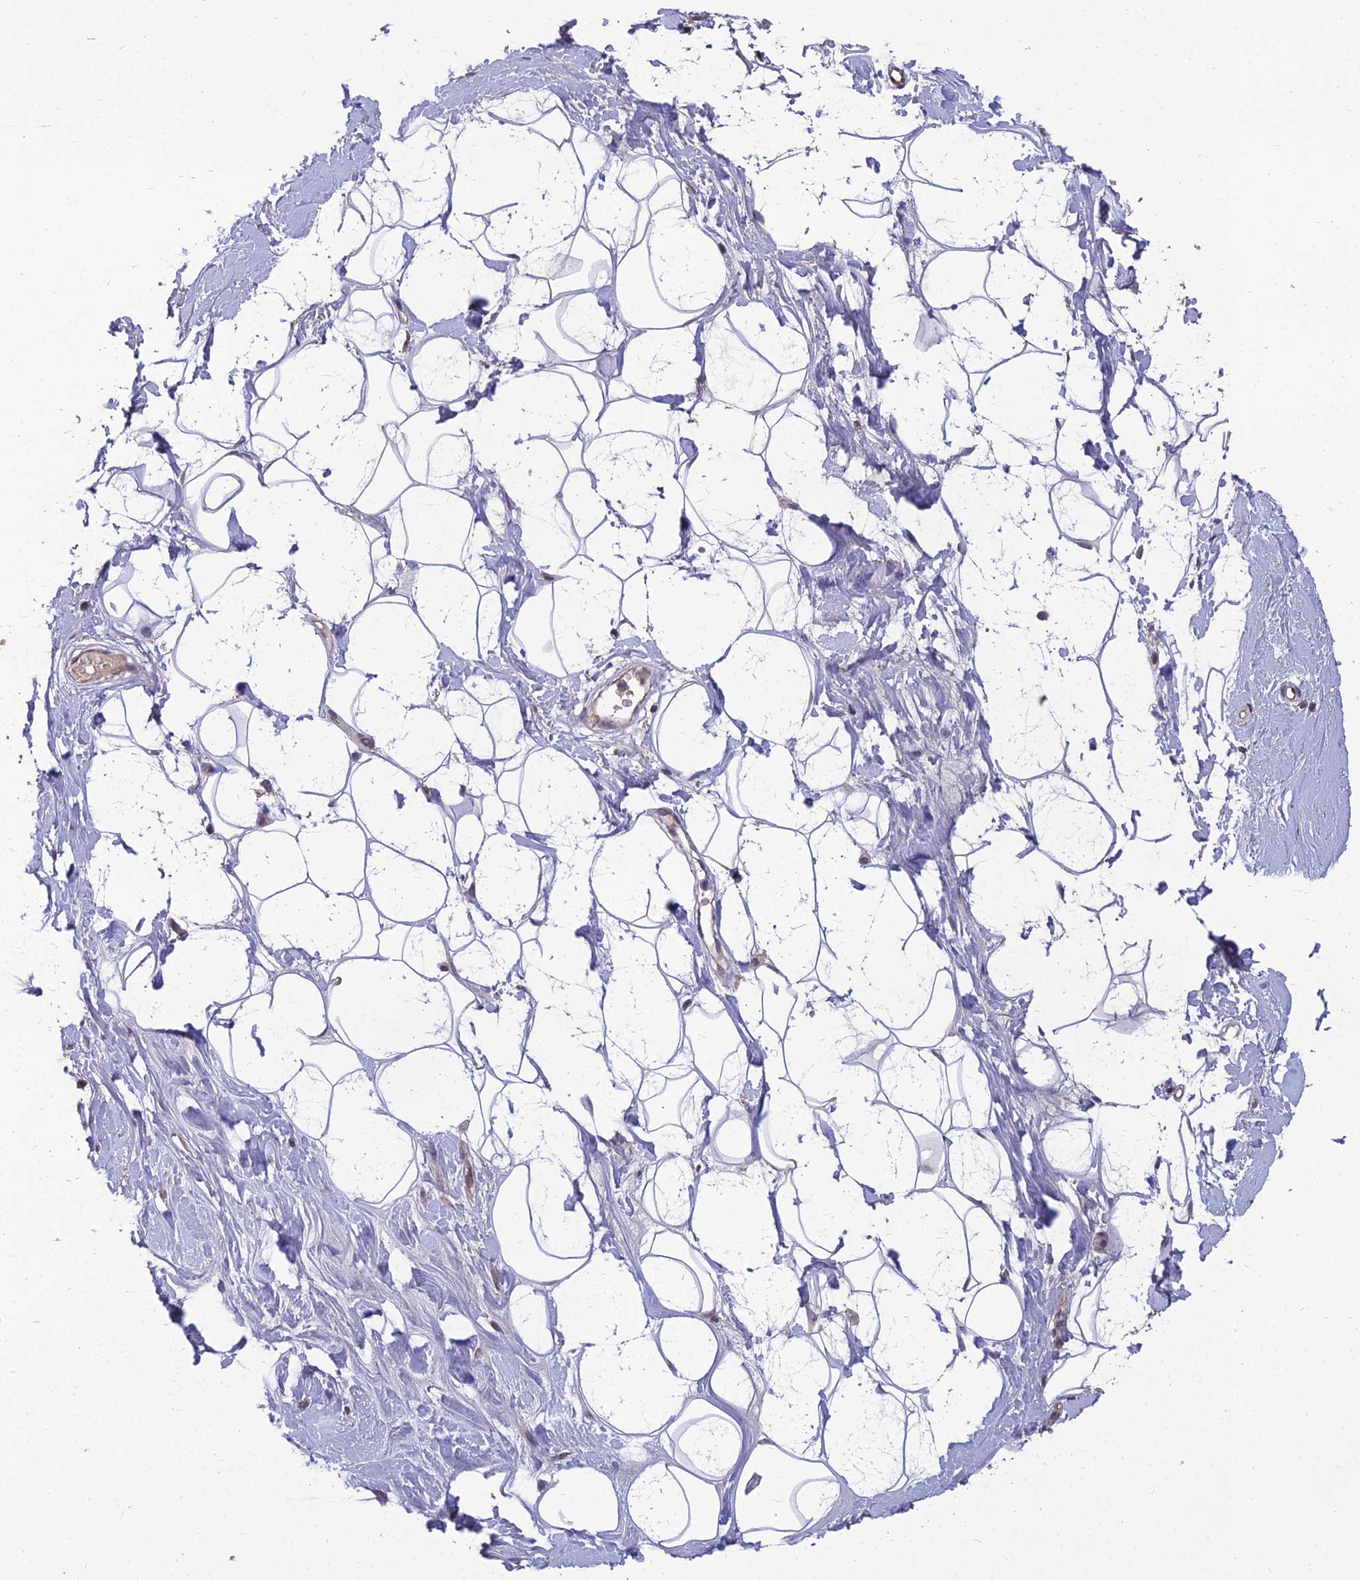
{"staining": {"intensity": "negative", "quantity": "none", "location": "none"}, "tissue": "adipose tissue", "cell_type": "Adipocytes", "image_type": "normal", "snomed": [{"axis": "morphology", "description": "Normal tissue, NOS"}, {"axis": "topography", "description": "Breast"}], "caption": "This is an IHC micrograph of normal adipose tissue. There is no staining in adipocytes.", "gene": "GRWD1", "patient": {"sex": "female", "age": 26}}